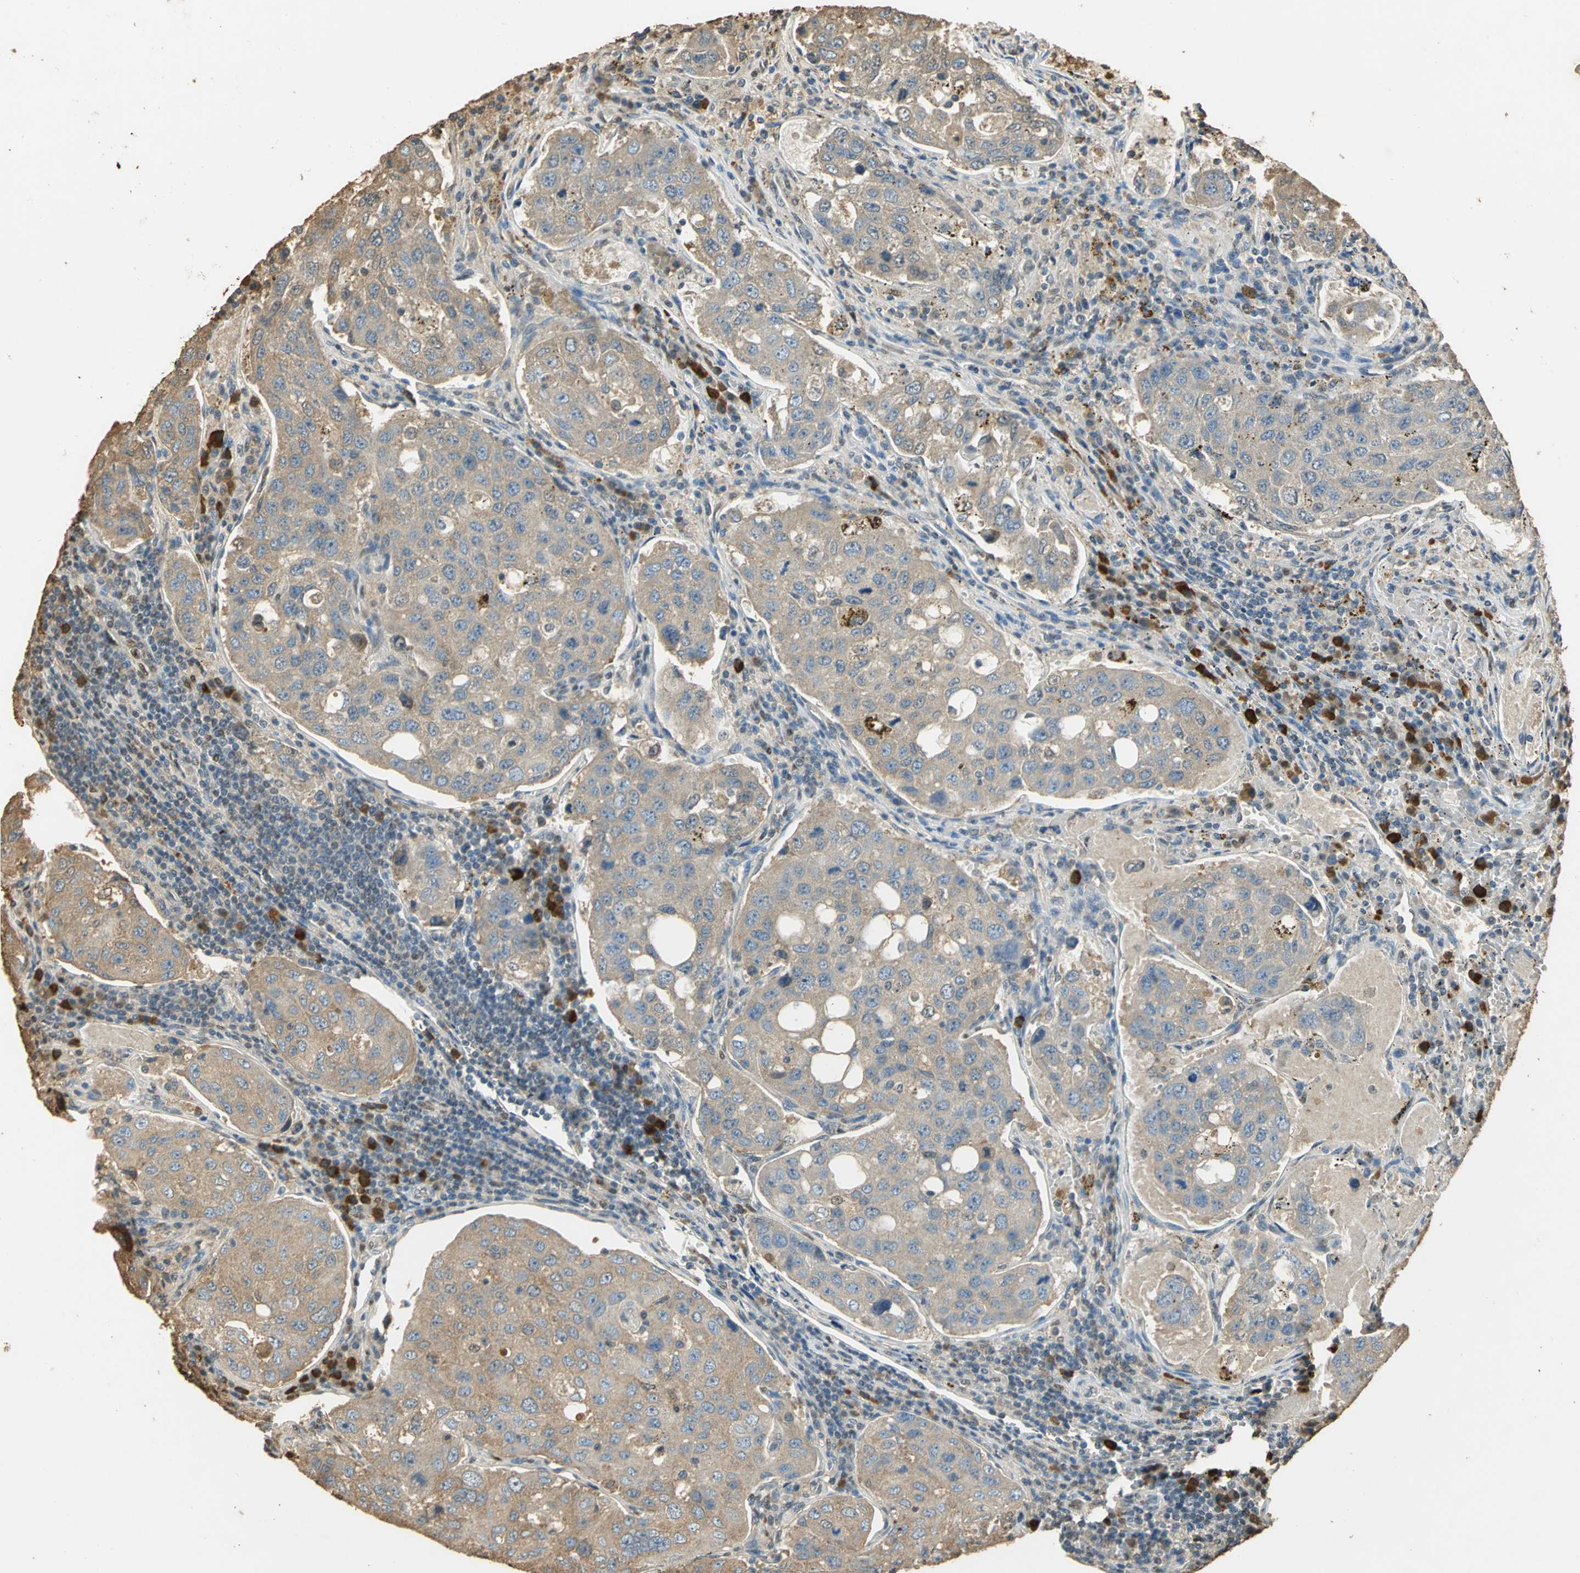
{"staining": {"intensity": "moderate", "quantity": ">75%", "location": "cytoplasmic/membranous"}, "tissue": "urothelial cancer", "cell_type": "Tumor cells", "image_type": "cancer", "snomed": [{"axis": "morphology", "description": "Urothelial carcinoma, High grade"}, {"axis": "topography", "description": "Lymph node"}, {"axis": "topography", "description": "Urinary bladder"}], "caption": "Immunohistochemistry (IHC) (DAB) staining of urothelial carcinoma (high-grade) shows moderate cytoplasmic/membranous protein positivity in about >75% of tumor cells.", "gene": "GAPDH", "patient": {"sex": "male", "age": 51}}